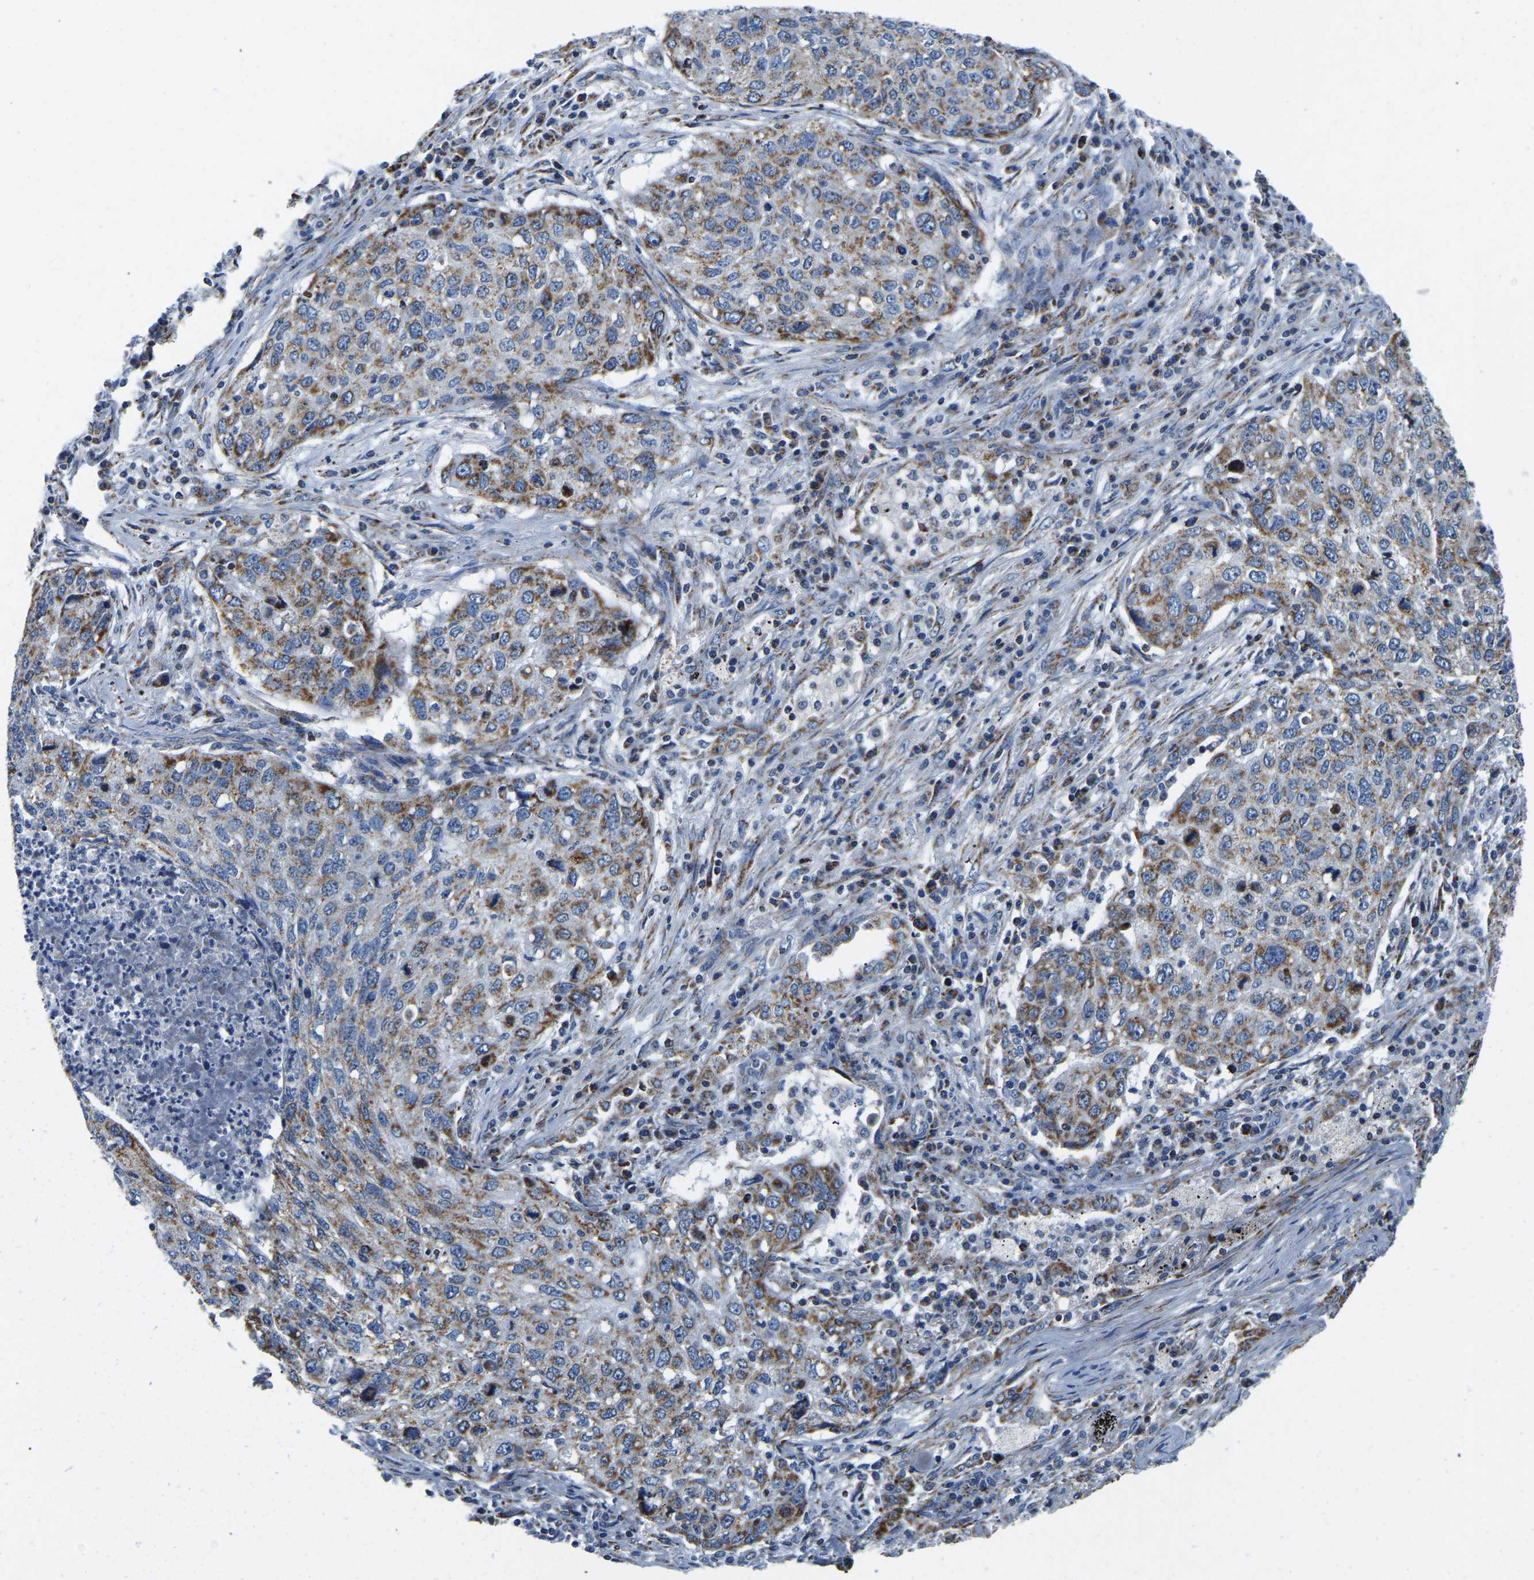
{"staining": {"intensity": "moderate", "quantity": ">75%", "location": "cytoplasmic/membranous"}, "tissue": "lung cancer", "cell_type": "Tumor cells", "image_type": "cancer", "snomed": [{"axis": "morphology", "description": "Squamous cell carcinoma, NOS"}, {"axis": "topography", "description": "Lung"}], "caption": "An image showing moderate cytoplasmic/membranous staining in about >75% of tumor cells in lung squamous cell carcinoma, as visualized by brown immunohistochemical staining.", "gene": "SFXN1", "patient": {"sex": "female", "age": 63}}